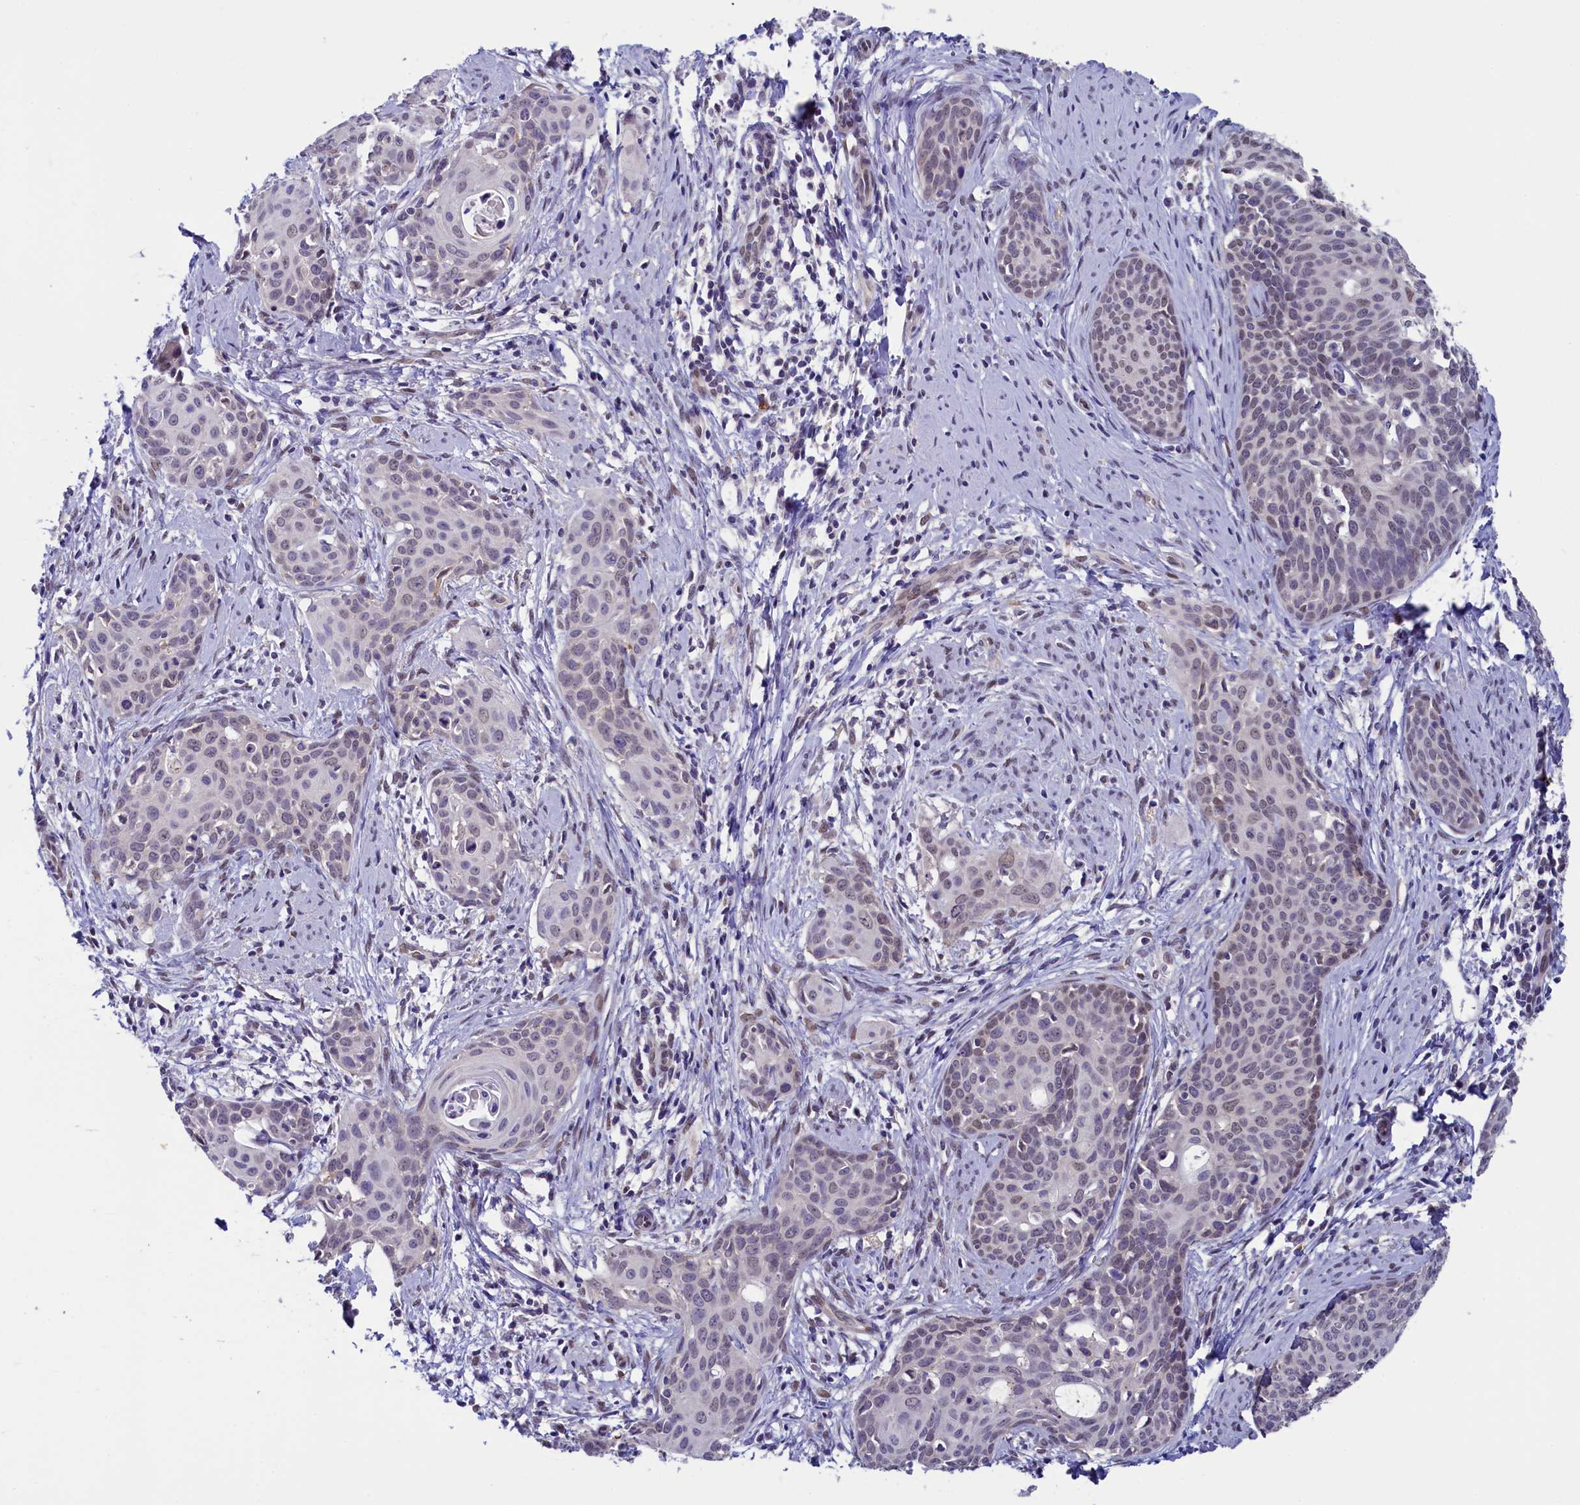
{"staining": {"intensity": "weak", "quantity": "25%-75%", "location": "nuclear"}, "tissue": "cervical cancer", "cell_type": "Tumor cells", "image_type": "cancer", "snomed": [{"axis": "morphology", "description": "Squamous cell carcinoma, NOS"}, {"axis": "topography", "description": "Cervix"}], "caption": "IHC image of neoplastic tissue: human cervical cancer stained using immunohistochemistry (IHC) demonstrates low levels of weak protein expression localized specifically in the nuclear of tumor cells, appearing as a nuclear brown color.", "gene": "FLYWCH2", "patient": {"sex": "female", "age": 52}}